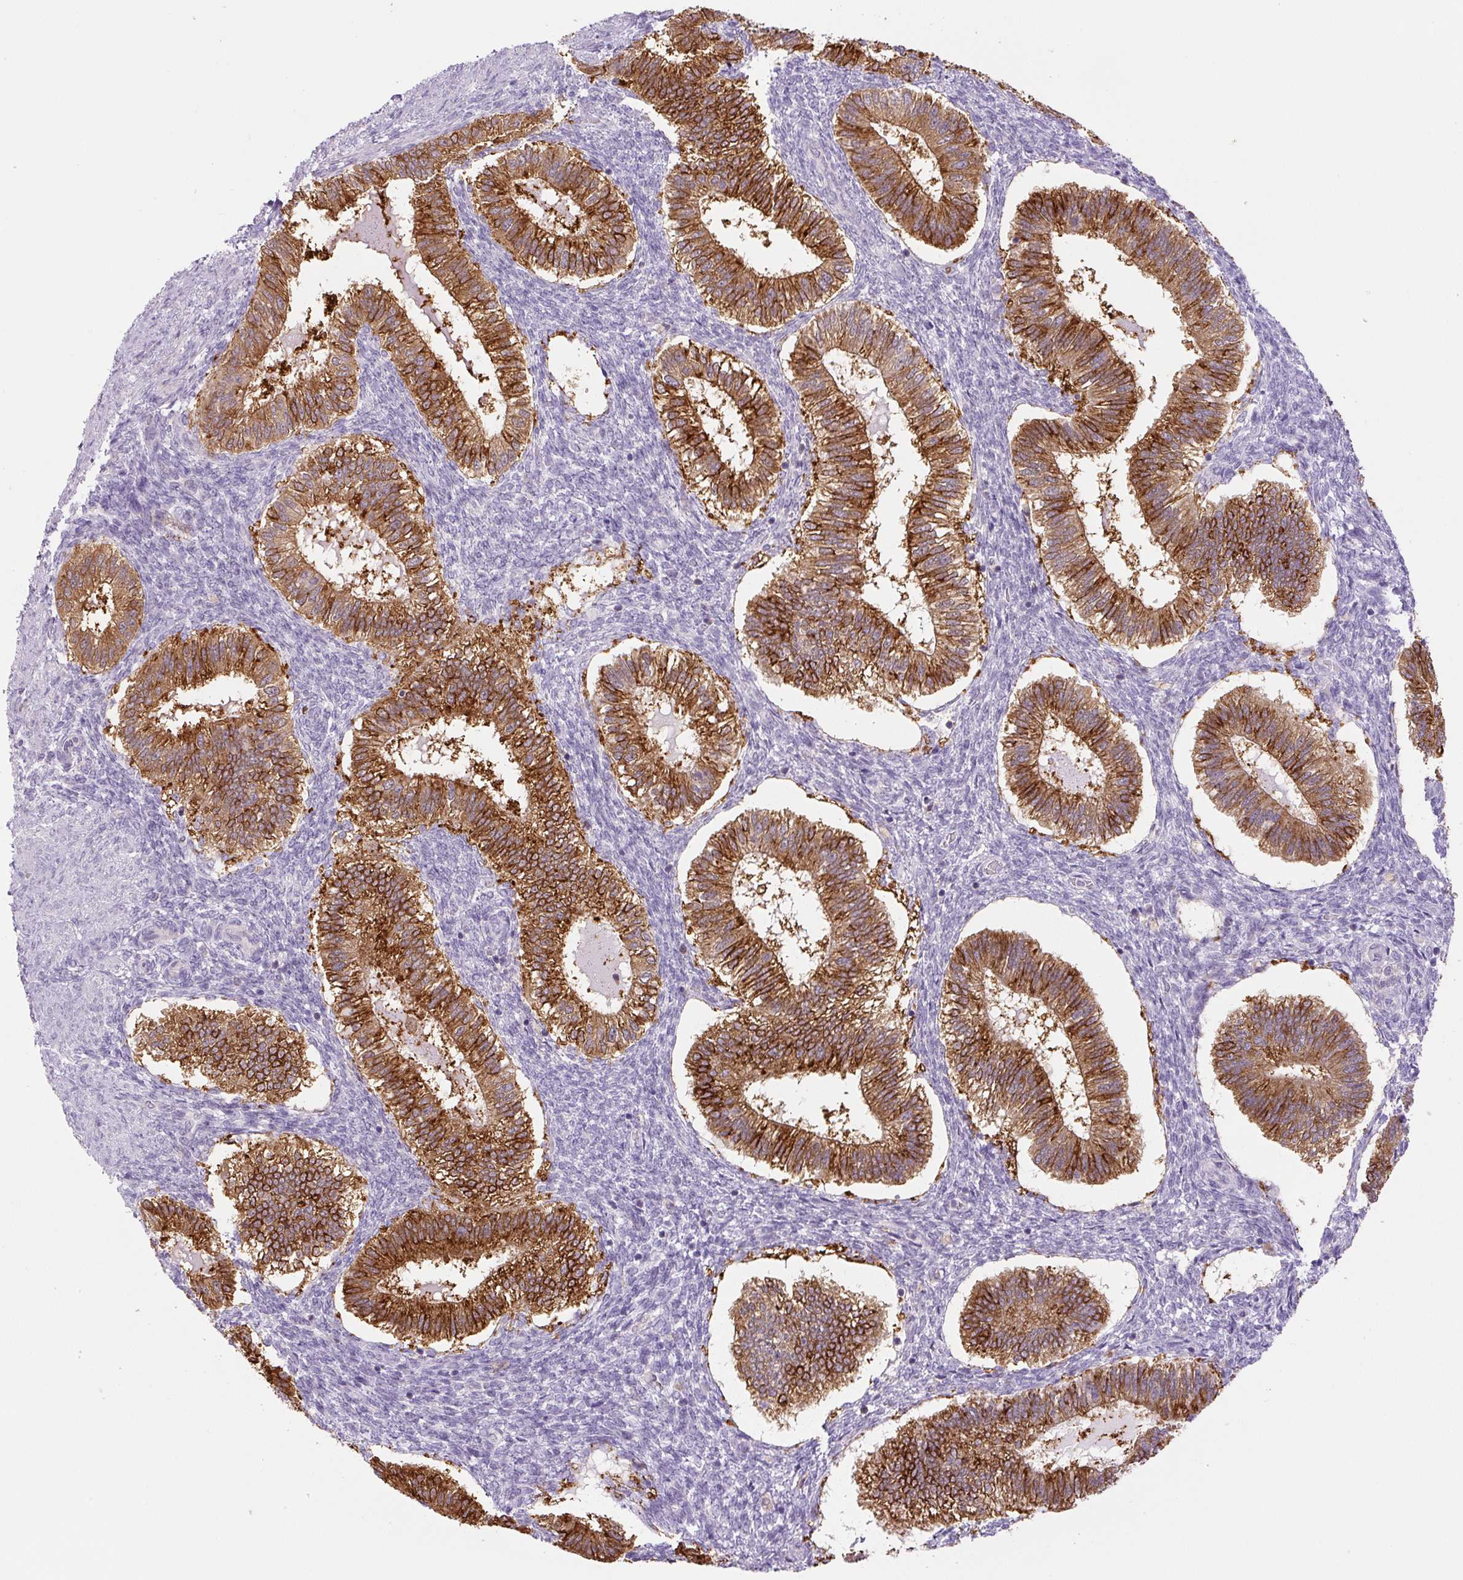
{"staining": {"intensity": "negative", "quantity": "none", "location": "none"}, "tissue": "endometrium", "cell_type": "Cells in endometrial stroma", "image_type": "normal", "snomed": [{"axis": "morphology", "description": "Normal tissue, NOS"}, {"axis": "topography", "description": "Endometrium"}], "caption": "This is an immunohistochemistry photomicrograph of normal human endometrium. There is no positivity in cells in endometrial stroma.", "gene": "SPSB2", "patient": {"sex": "female", "age": 25}}